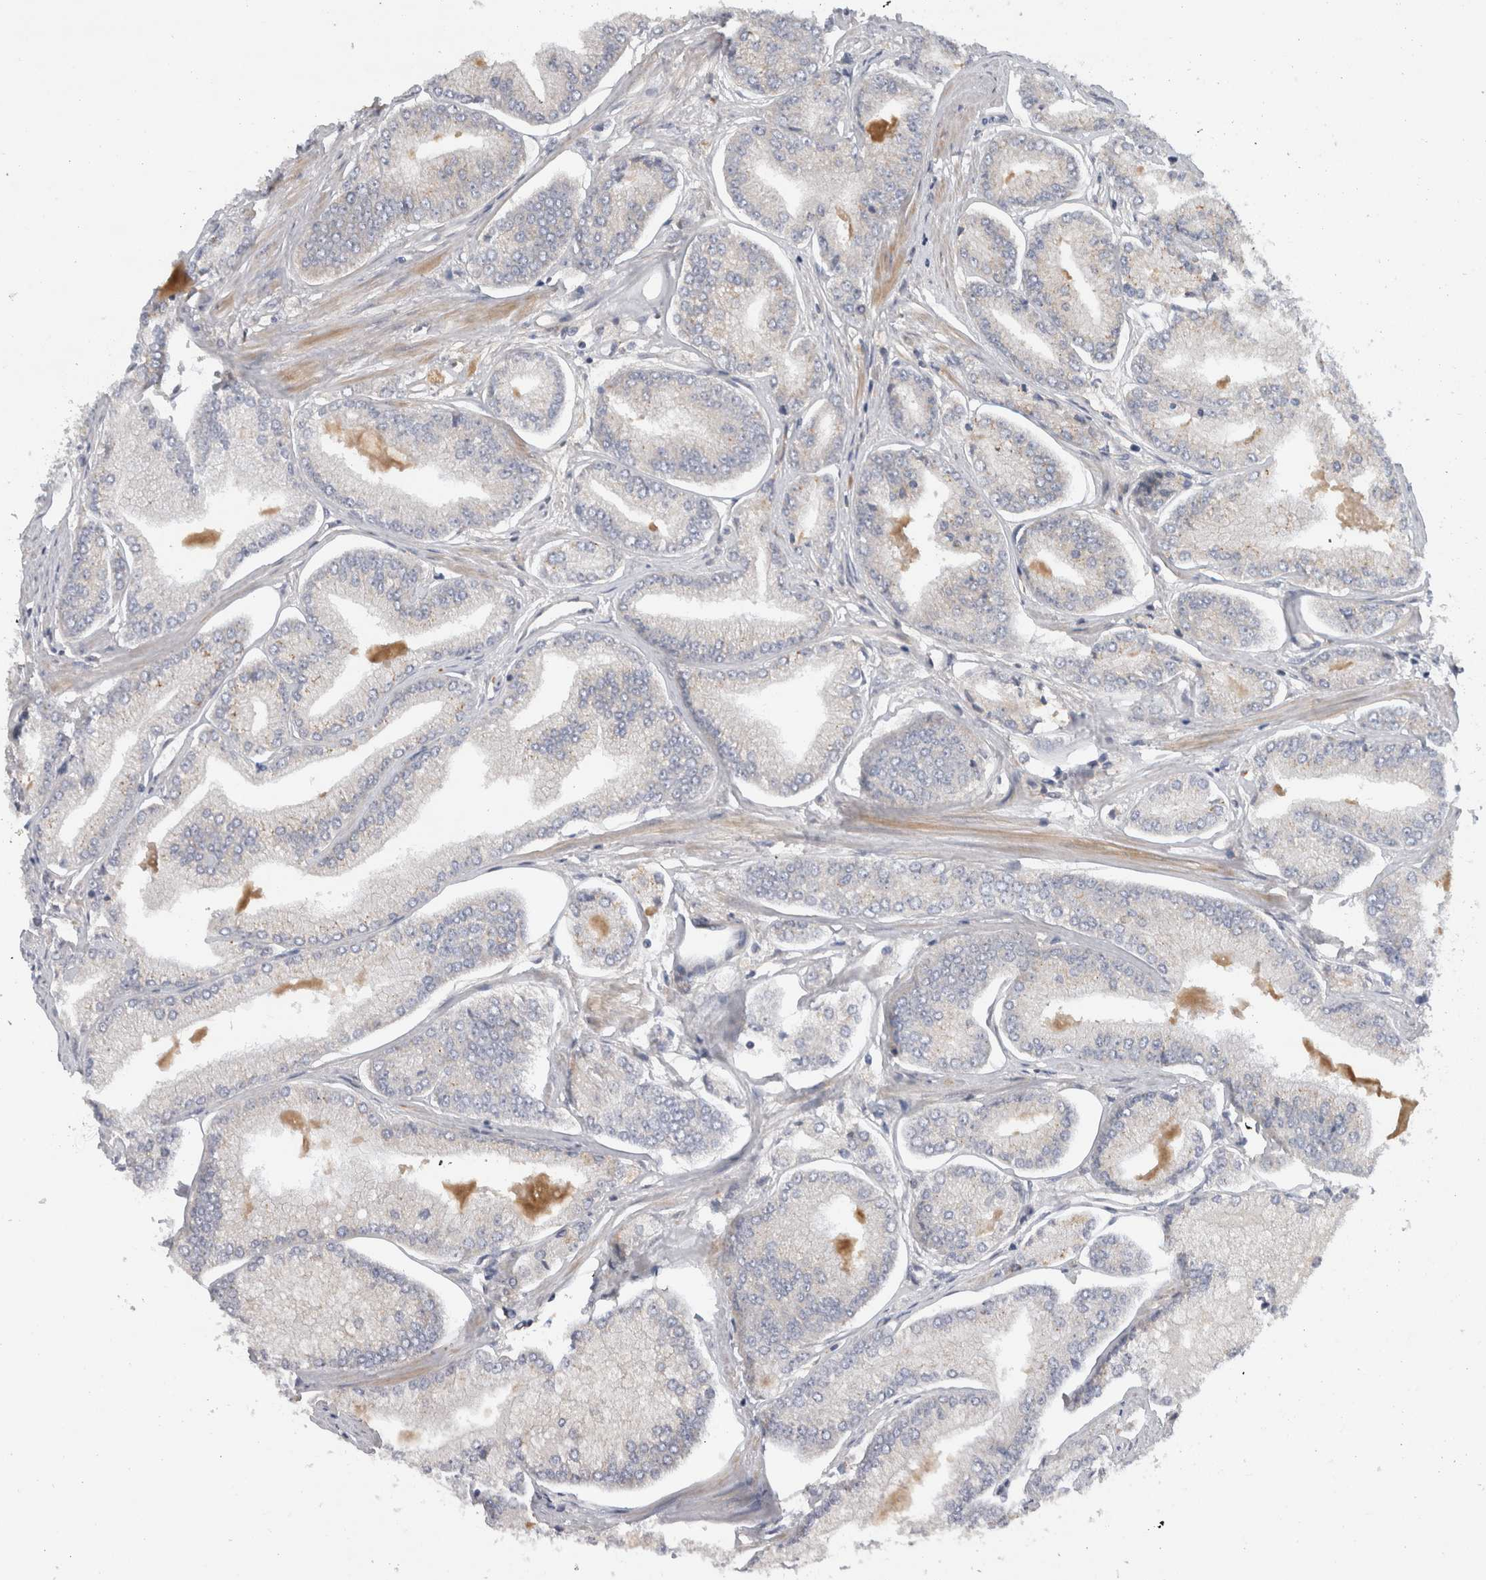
{"staining": {"intensity": "negative", "quantity": "none", "location": "none"}, "tissue": "prostate cancer", "cell_type": "Tumor cells", "image_type": "cancer", "snomed": [{"axis": "morphology", "description": "Adenocarcinoma, Low grade"}, {"axis": "topography", "description": "Prostate"}], "caption": "The immunohistochemistry micrograph has no significant expression in tumor cells of prostate adenocarcinoma (low-grade) tissue.", "gene": "SCARA5", "patient": {"sex": "male", "age": 52}}